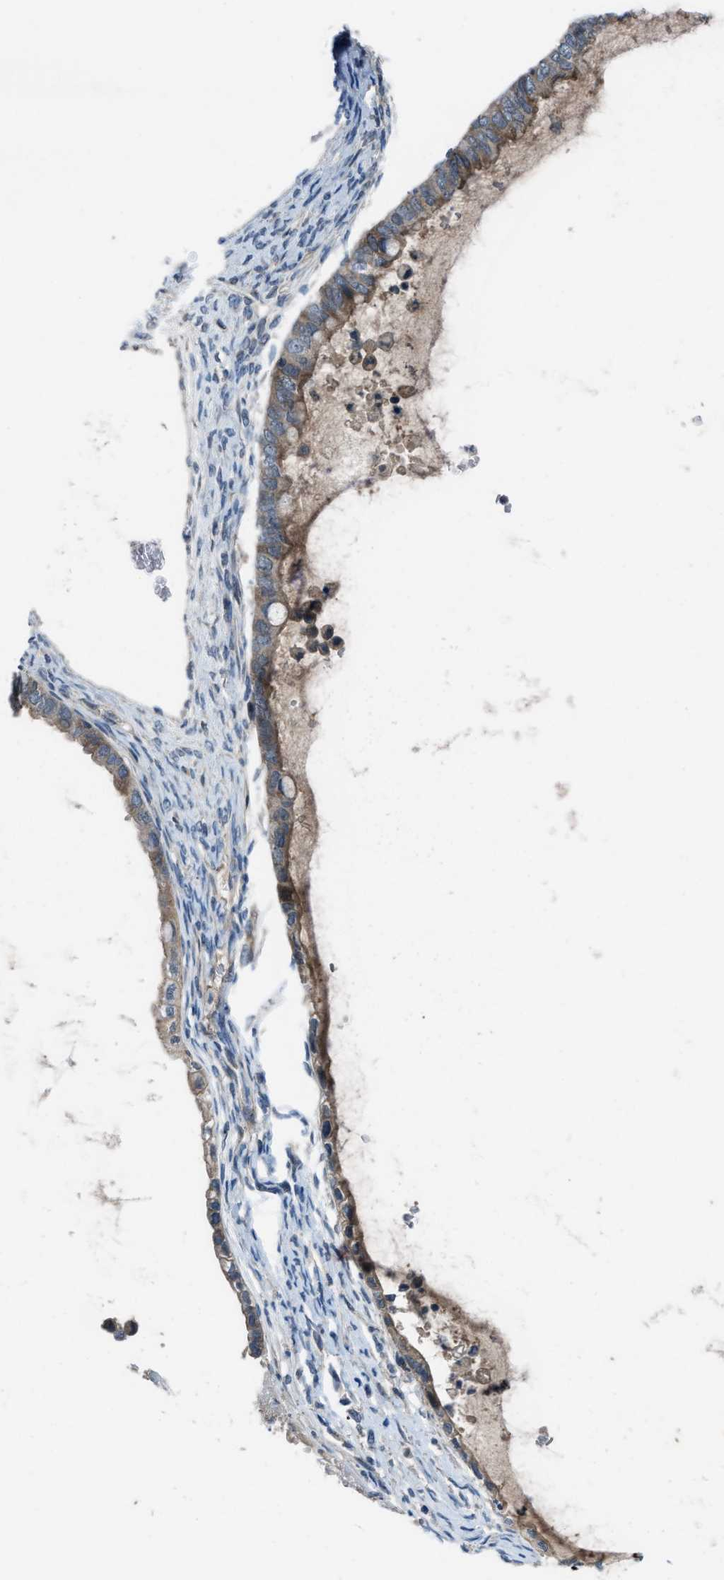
{"staining": {"intensity": "moderate", "quantity": ">75%", "location": "cytoplasmic/membranous"}, "tissue": "ovarian cancer", "cell_type": "Tumor cells", "image_type": "cancer", "snomed": [{"axis": "morphology", "description": "Cystadenocarcinoma, mucinous, NOS"}, {"axis": "topography", "description": "Ovary"}], "caption": "A medium amount of moderate cytoplasmic/membranous positivity is seen in approximately >75% of tumor cells in ovarian cancer tissue. The protein is stained brown, and the nuclei are stained in blue (DAB (3,3'-diaminobenzidine) IHC with brightfield microscopy, high magnification).", "gene": "BAZ2B", "patient": {"sex": "female", "age": 80}}